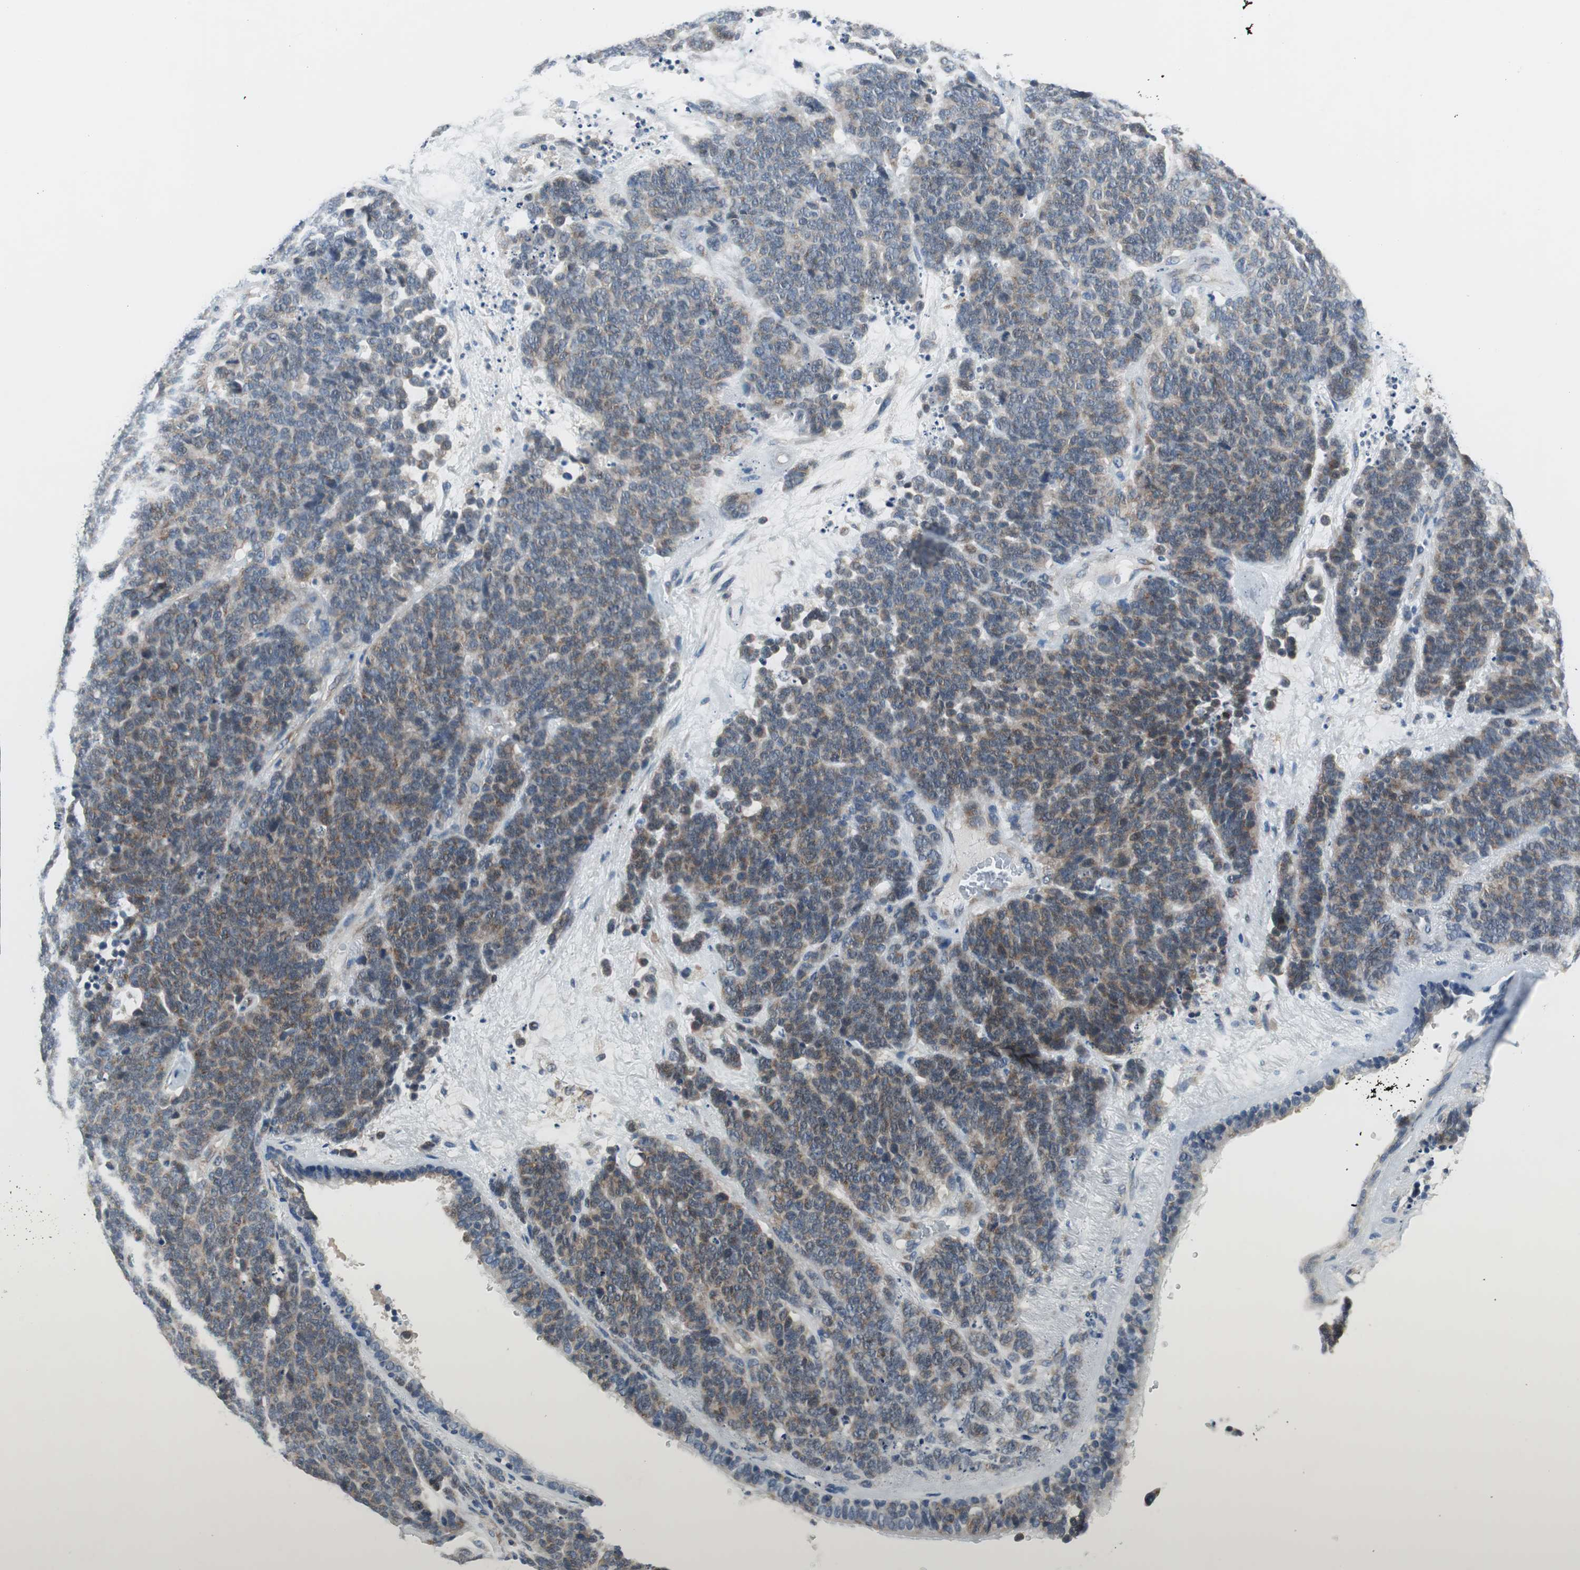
{"staining": {"intensity": "weak", "quantity": ">75%", "location": "cytoplasmic/membranous"}, "tissue": "lung cancer", "cell_type": "Tumor cells", "image_type": "cancer", "snomed": [{"axis": "morphology", "description": "Neoplasm, malignant, NOS"}, {"axis": "topography", "description": "Lung"}], "caption": "Protein analysis of lung cancer tissue reveals weak cytoplasmic/membranous staining in approximately >75% of tumor cells.", "gene": "PLAA", "patient": {"sex": "female", "age": 58}}